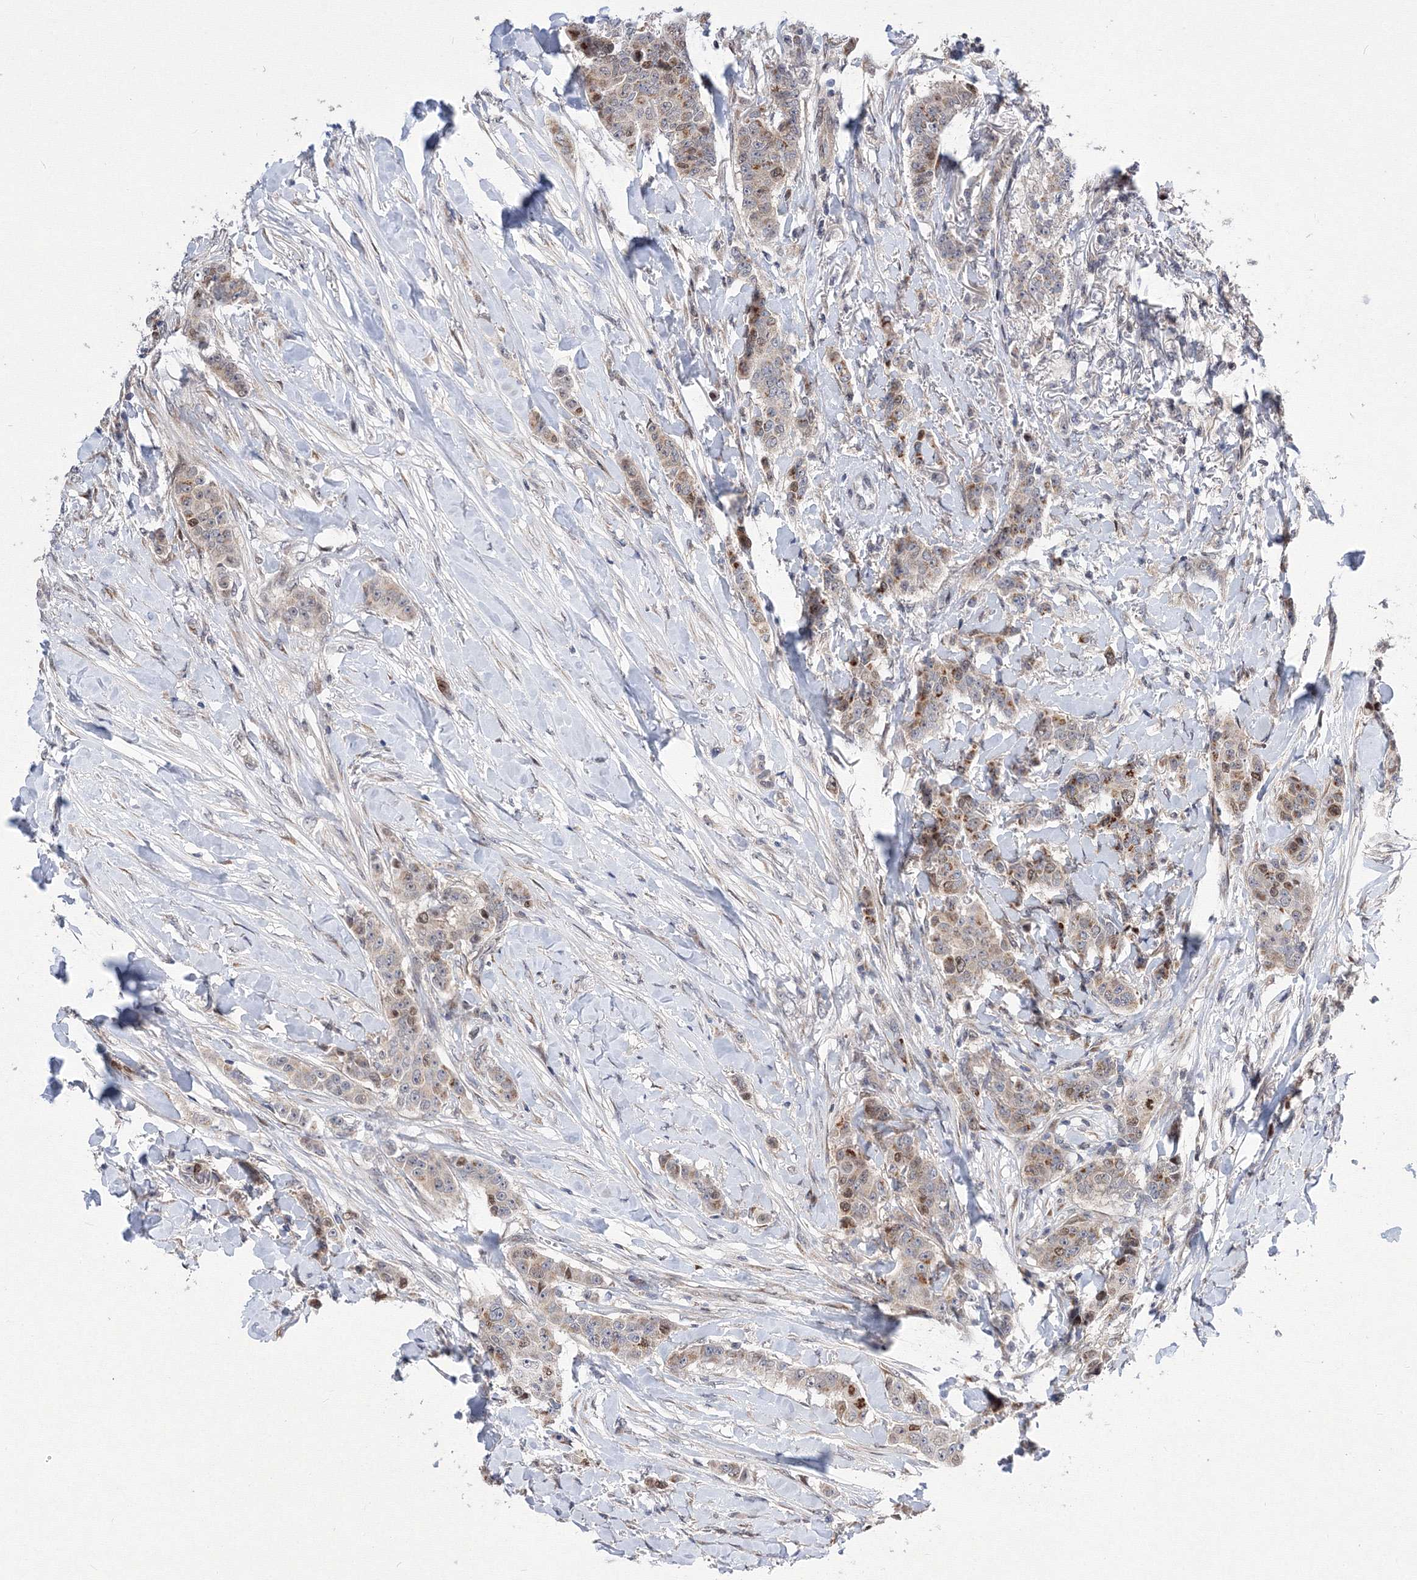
{"staining": {"intensity": "weak", "quantity": "25%-75%", "location": "nuclear"}, "tissue": "breast cancer", "cell_type": "Tumor cells", "image_type": "cancer", "snomed": [{"axis": "morphology", "description": "Duct carcinoma"}, {"axis": "topography", "description": "Breast"}], "caption": "High-magnification brightfield microscopy of breast cancer stained with DAB (3,3'-diaminobenzidine) (brown) and counterstained with hematoxylin (blue). tumor cells exhibit weak nuclear staining is seen in approximately25%-75% of cells.", "gene": "GPN1", "patient": {"sex": "female", "age": 40}}